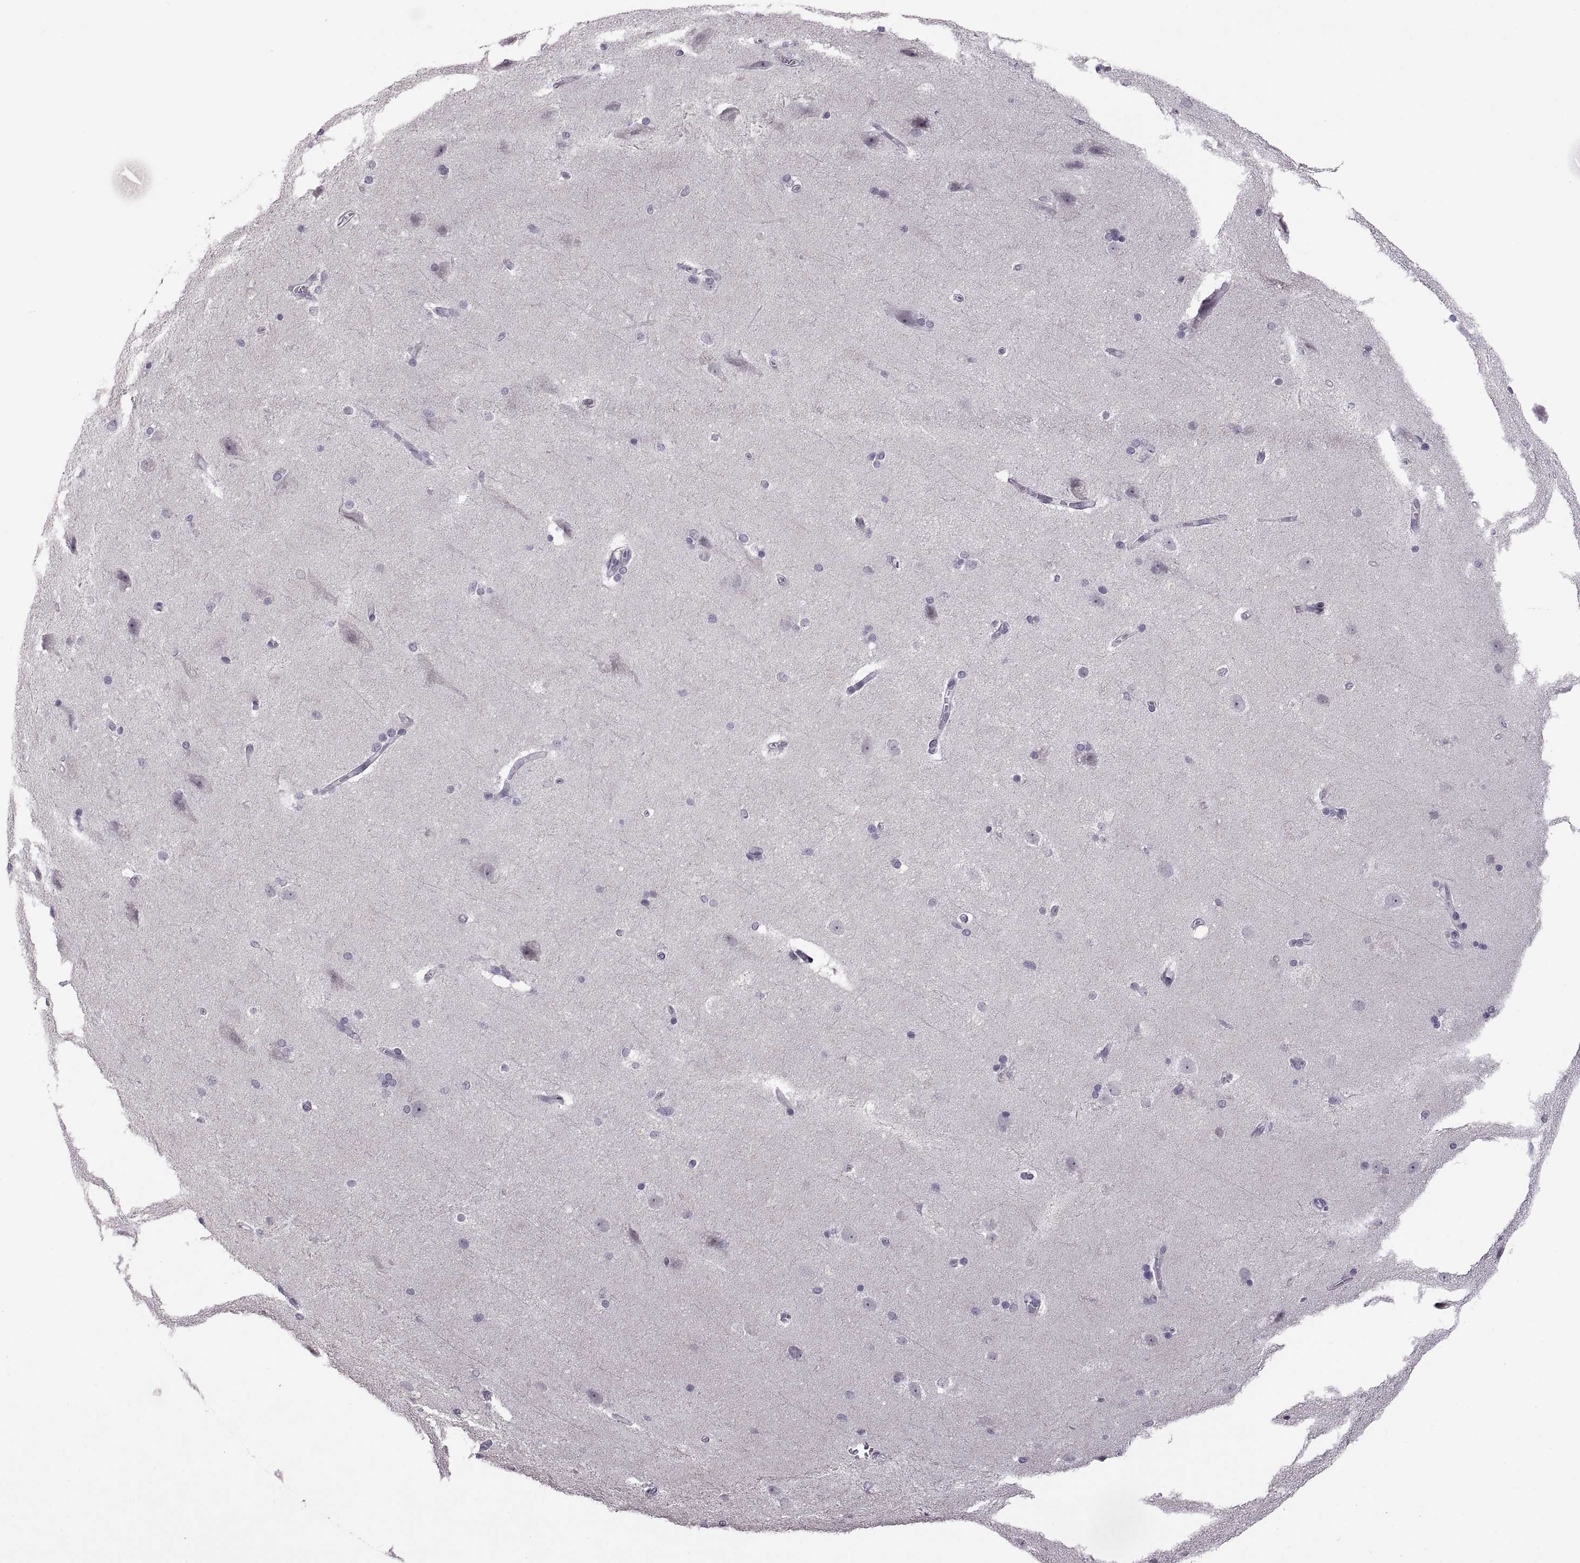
{"staining": {"intensity": "negative", "quantity": "none", "location": "none"}, "tissue": "hippocampus", "cell_type": "Glial cells", "image_type": "normal", "snomed": [{"axis": "morphology", "description": "Normal tissue, NOS"}, {"axis": "topography", "description": "Cerebral cortex"}, {"axis": "topography", "description": "Hippocampus"}], "caption": "IHC of normal hippocampus displays no staining in glial cells.", "gene": "NEK2", "patient": {"sex": "female", "age": 19}}